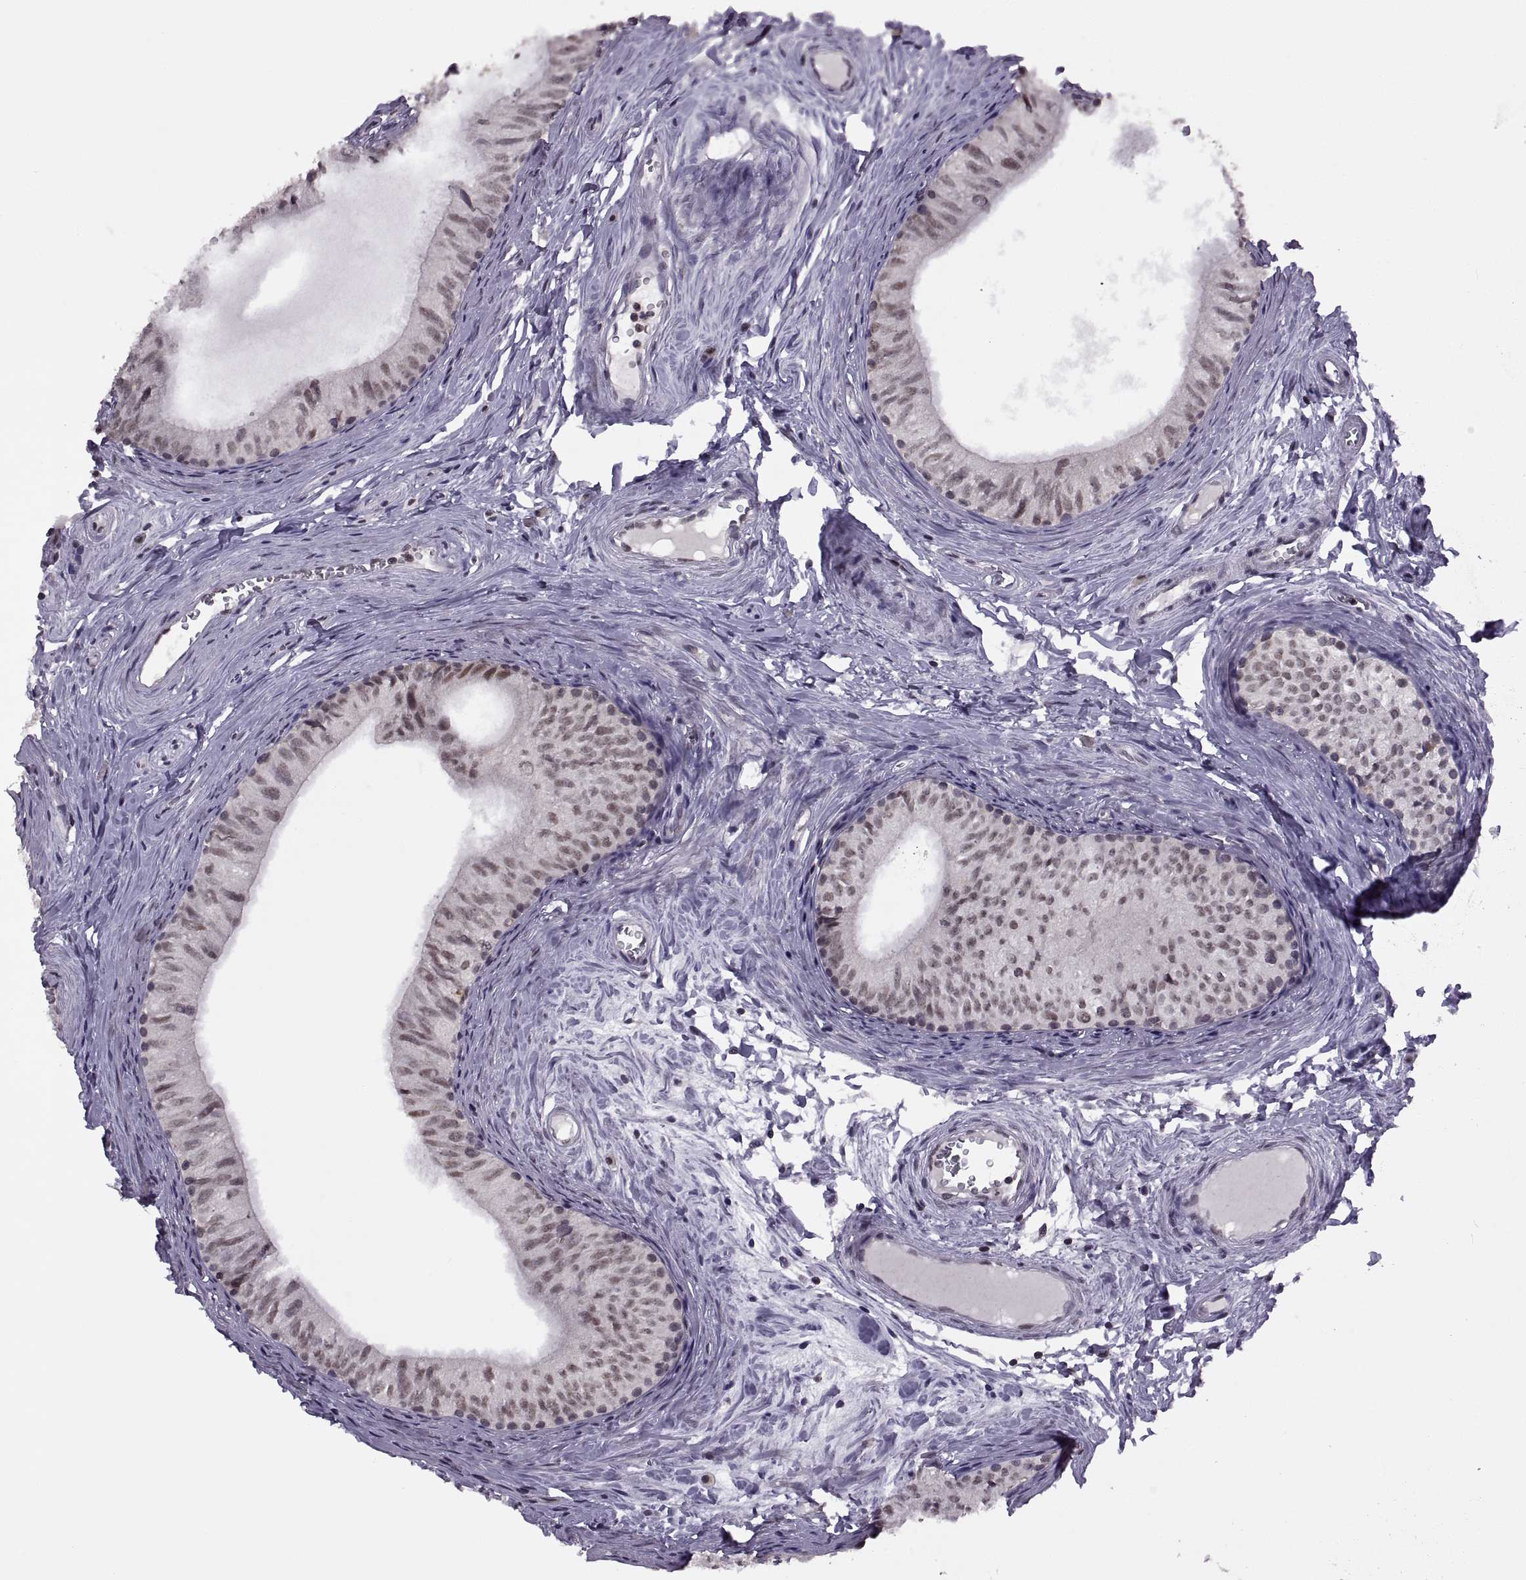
{"staining": {"intensity": "strong", "quantity": "<25%", "location": "nuclear"}, "tissue": "epididymis", "cell_type": "Glandular cells", "image_type": "normal", "snomed": [{"axis": "morphology", "description": "Normal tissue, NOS"}, {"axis": "topography", "description": "Epididymis"}], "caption": "The histopathology image demonstrates immunohistochemical staining of normal epididymis. There is strong nuclear positivity is seen in about <25% of glandular cells.", "gene": "INTS3", "patient": {"sex": "male", "age": 52}}